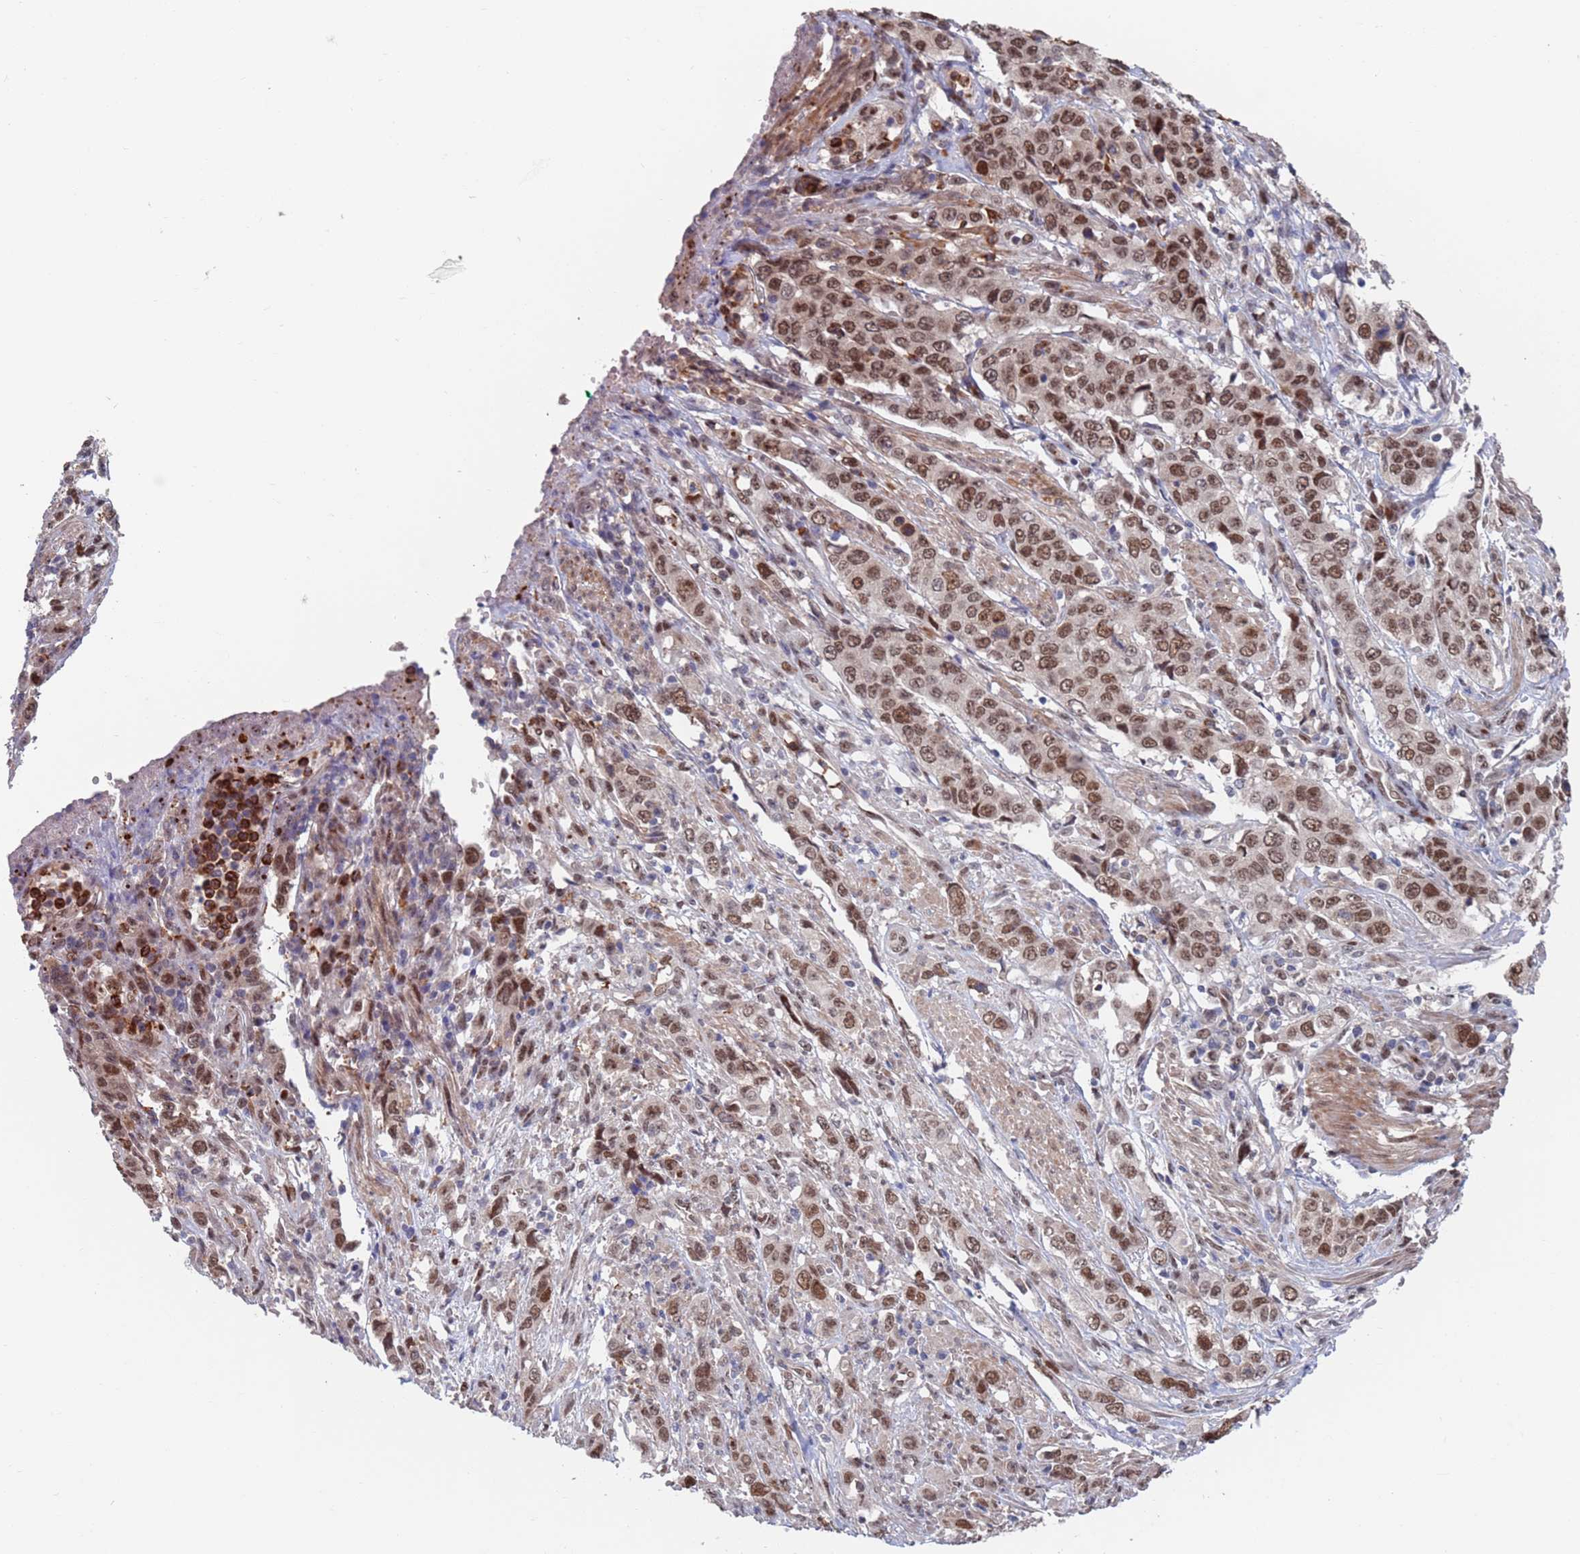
{"staining": {"intensity": "moderate", "quantity": ">75%", "location": "nuclear"}, "tissue": "stomach cancer", "cell_type": "Tumor cells", "image_type": "cancer", "snomed": [{"axis": "morphology", "description": "Adenocarcinoma, NOS"}, {"axis": "topography", "description": "Stomach, upper"}], "caption": "The micrograph reveals immunohistochemical staining of stomach cancer. There is moderate nuclear staining is seen in approximately >75% of tumor cells. The staining was performed using DAB (3,3'-diaminobenzidine), with brown indicating positive protein expression. Nuclei are stained blue with hematoxylin.", "gene": "RPP25", "patient": {"sex": "male", "age": 62}}